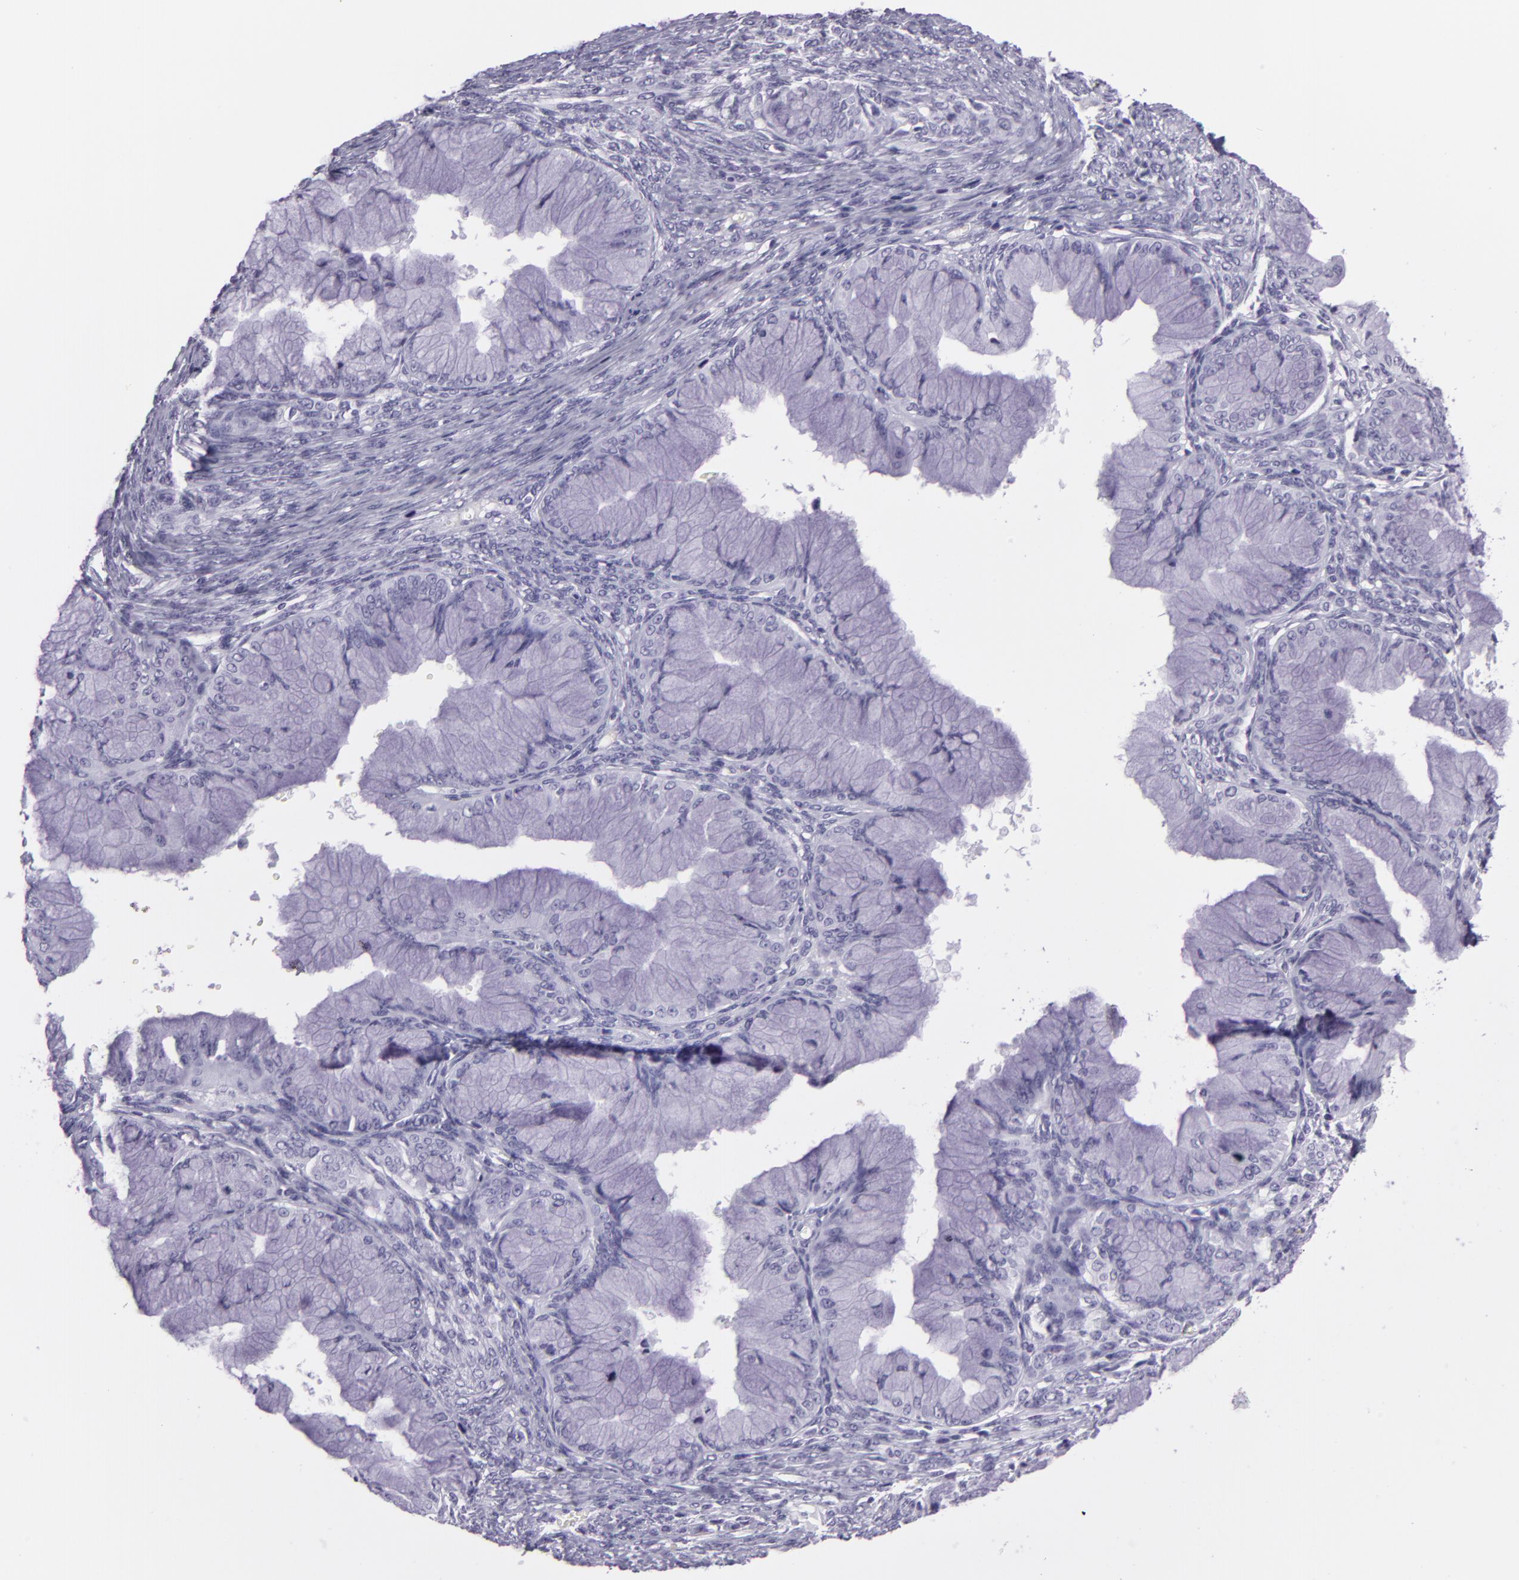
{"staining": {"intensity": "negative", "quantity": "none", "location": "none"}, "tissue": "ovarian cancer", "cell_type": "Tumor cells", "image_type": "cancer", "snomed": [{"axis": "morphology", "description": "Cystadenocarcinoma, mucinous, NOS"}, {"axis": "topography", "description": "Ovary"}], "caption": "Ovarian cancer stained for a protein using IHC reveals no positivity tumor cells.", "gene": "MUC6", "patient": {"sex": "female", "age": 63}}